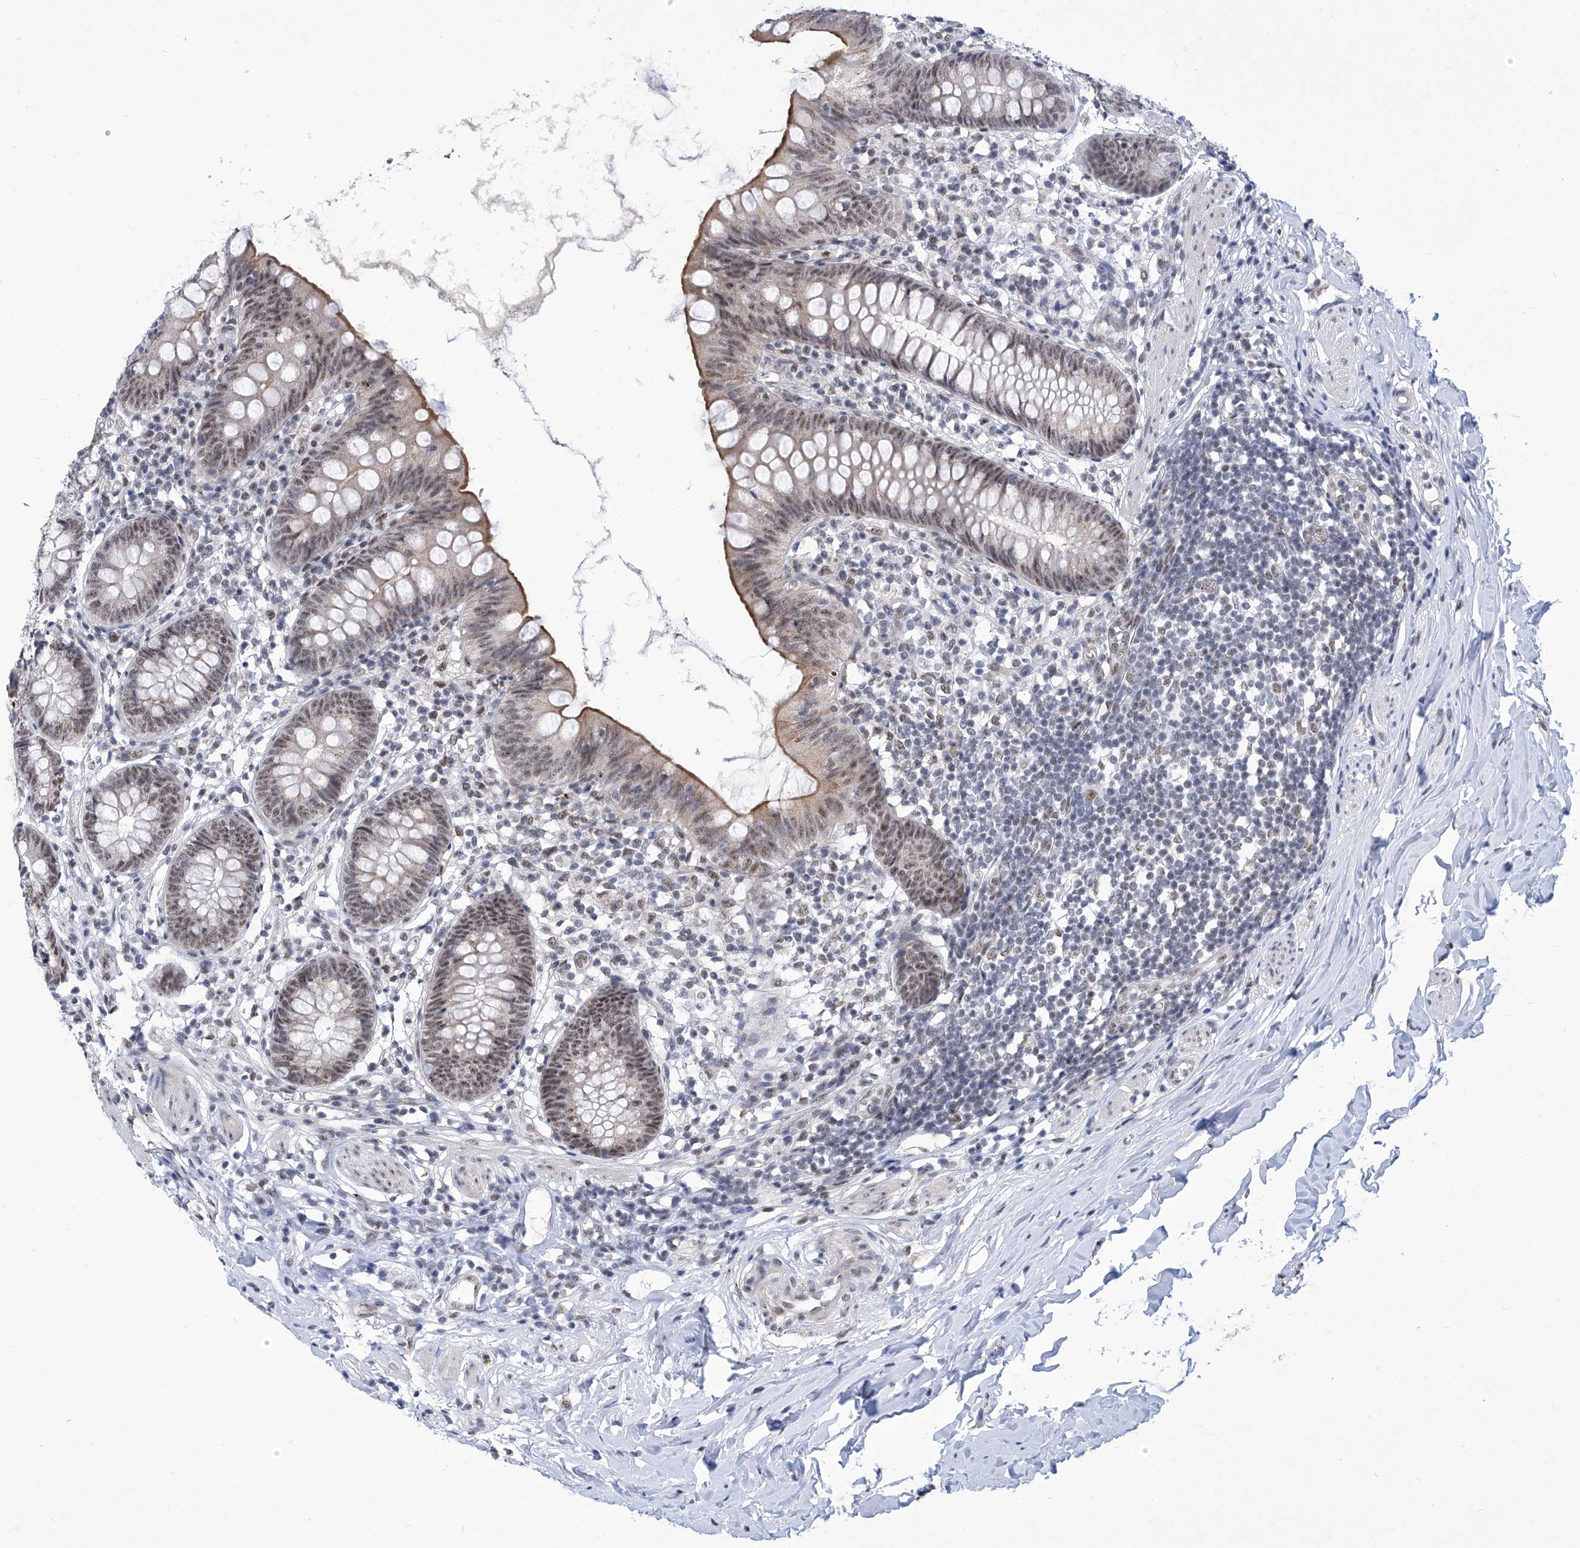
{"staining": {"intensity": "moderate", "quantity": ">75%", "location": "cytoplasmic/membranous,nuclear"}, "tissue": "appendix", "cell_type": "Glandular cells", "image_type": "normal", "snomed": [{"axis": "morphology", "description": "Normal tissue, NOS"}, {"axis": "topography", "description": "Appendix"}], "caption": "Immunohistochemistry (IHC) photomicrograph of normal appendix: appendix stained using immunohistochemistry (IHC) shows medium levels of moderate protein expression localized specifically in the cytoplasmic/membranous,nuclear of glandular cells, appearing as a cytoplasmic/membranous,nuclear brown color.", "gene": "SART1", "patient": {"sex": "female", "age": 62}}